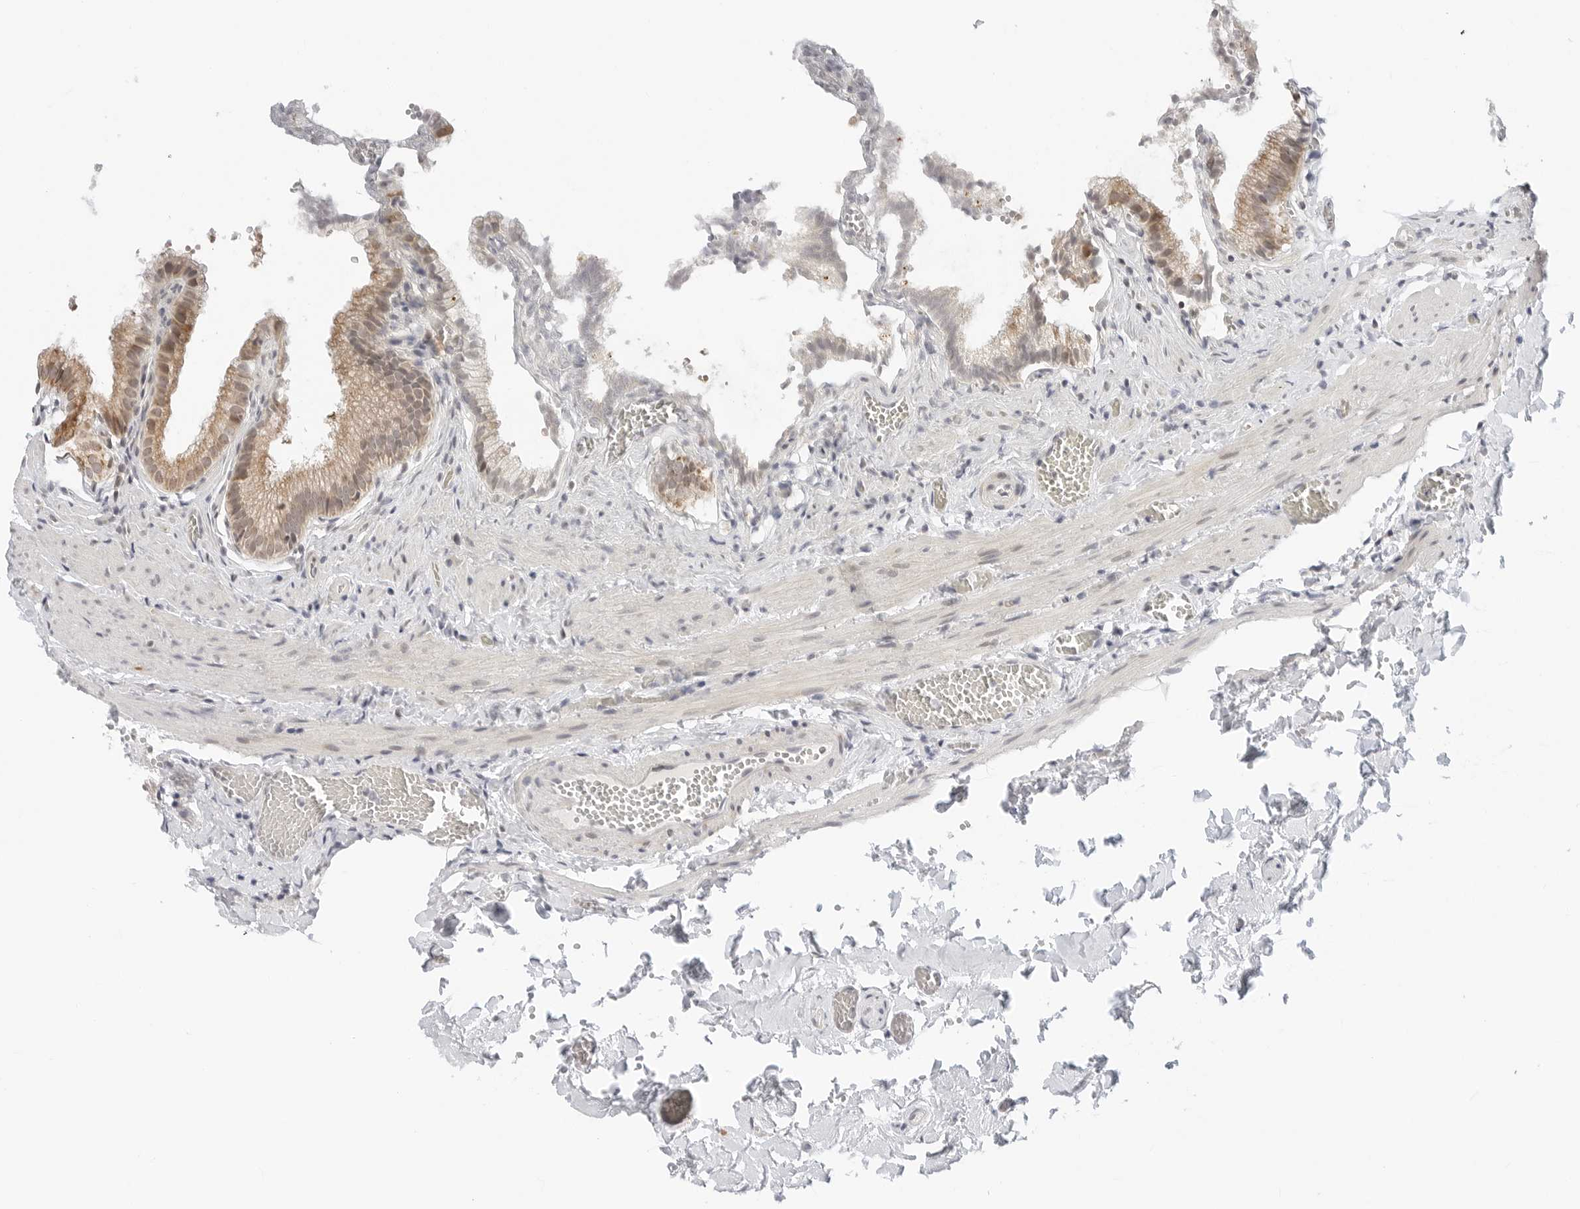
{"staining": {"intensity": "moderate", "quantity": ">75%", "location": "cytoplasmic/membranous"}, "tissue": "gallbladder", "cell_type": "Glandular cells", "image_type": "normal", "snomed": [{"axis": "morphology", "description": "Normal tissue, NOS"}, {"axis": "topography", "description": "Gallbladder"}], "caption": "Approximately >75% of glandular cells in unremarkable gallbladder show moderate cytoplasmic/membranous protein expression as visualized by brown immunohistochemical staining.", "gene": "POLR3GL", "patient": {"sex": "male", "age": 38}}